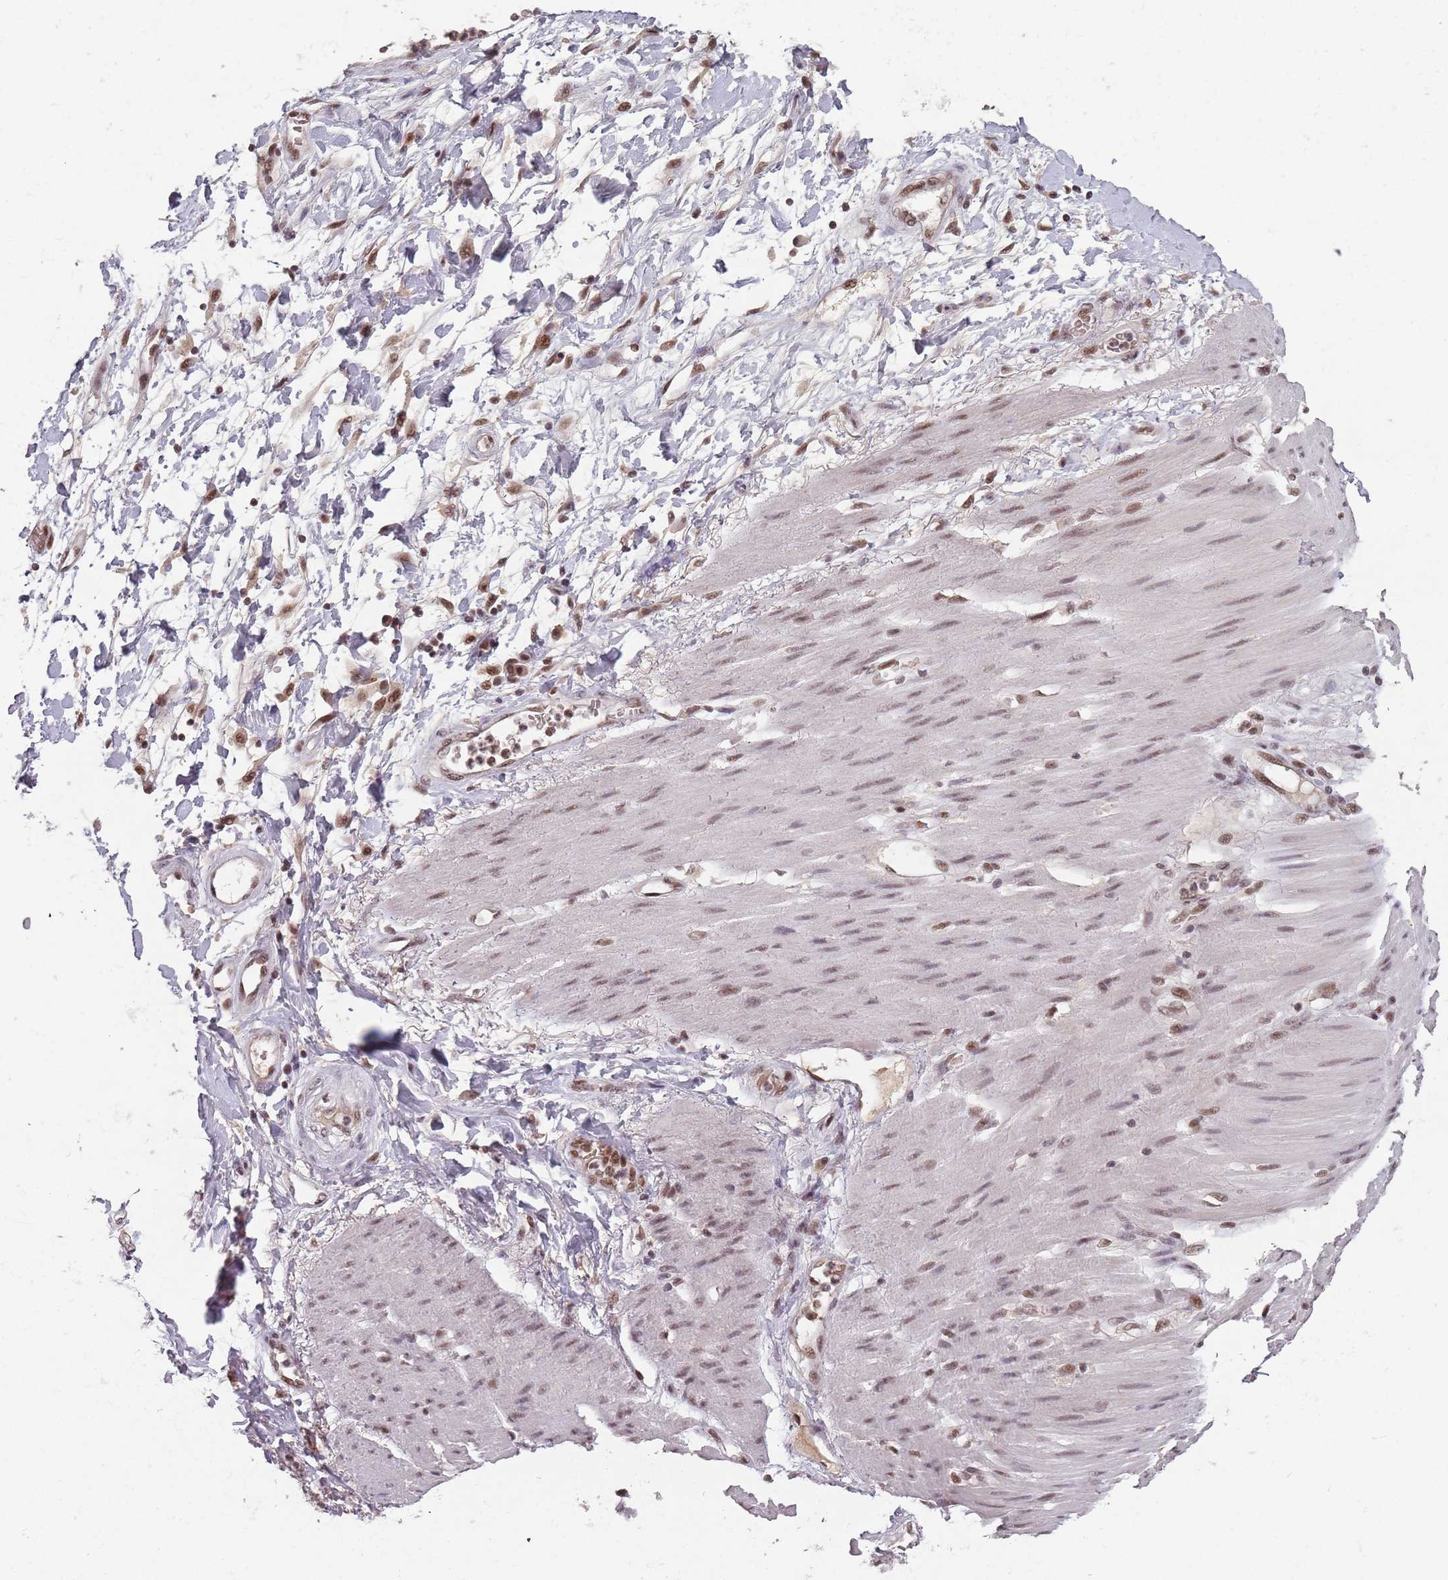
{"staining": {"intensity": "moderate", "quantity": ">75%", "location": "nuclear"}, "tissue": "stomach cancer", "cell_type": "Tumor cells", "image_type": "cancer", "snomed": [{"axis": "morphology", "description": "Adenocarcinoma, NOS"}, {"axis": "topography", "description": "Stomach"}], "caption": "Tumor cells display medium levels of moderate nuclear expression in about >75% of cells in human adenocarcinoma (stomach).", "gene": "NCBP1", "patient": {"sex": "female", "age": 73}}